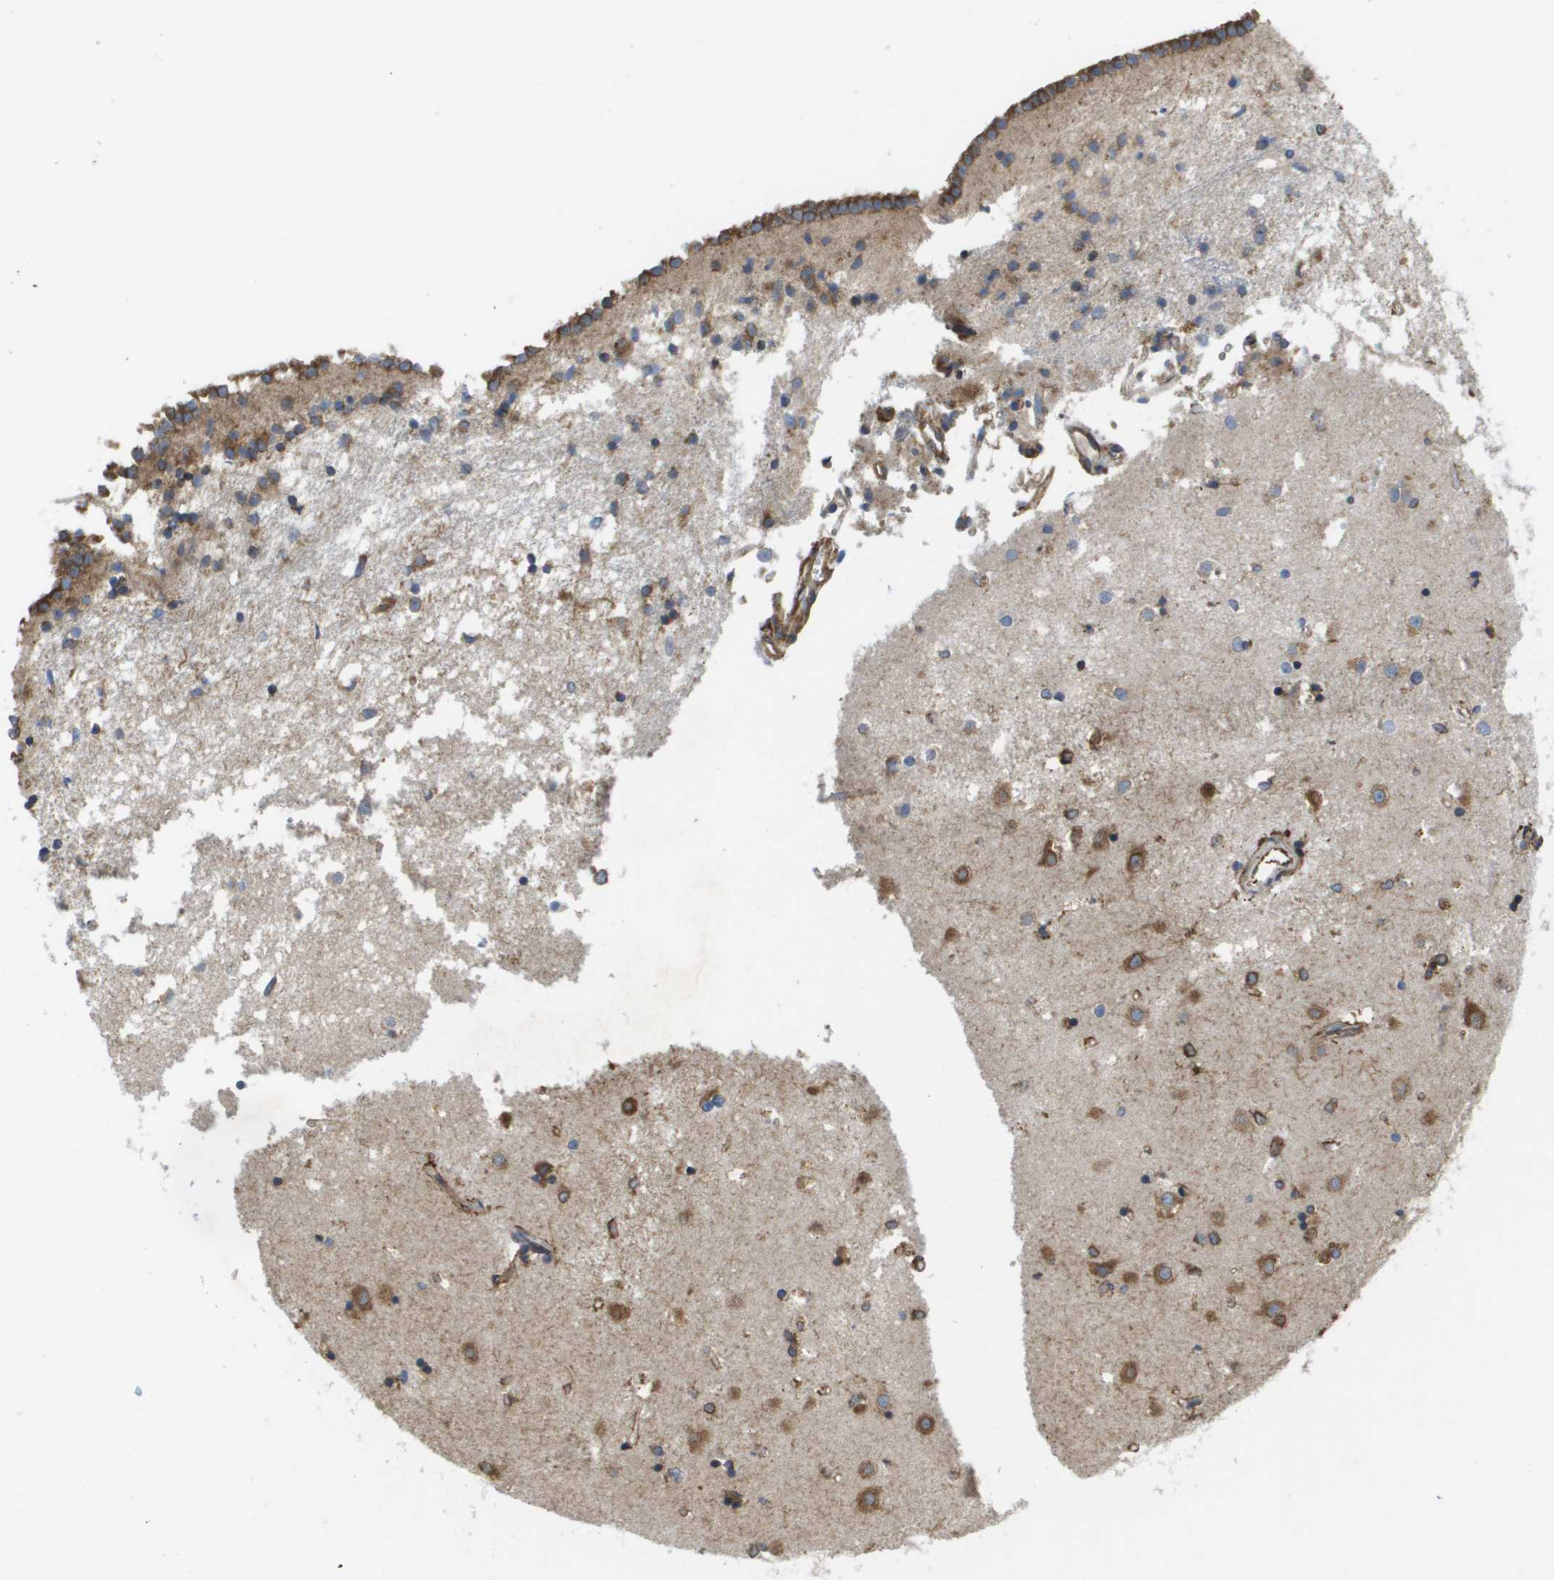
{"staining": {"intensity": "moderate", "quantity": "25%-75%", "location": "cytoplasmic/membranous"}, "tissue": "caudate", "cell_type": "Glial cells", "image_type": "normal", "snomed": [{"axis": "morphology", "description": "Normal tissue, NOS"}, {"axis": "topography", "description": "Lateral ventricle wall"}], "caption": "High-power microscopy captured an IHC micrograph of benign caudate, revealing moderate cytoplasmic/membranous positivity in about 25%-75% of glial cells.", "gene": "ST3GAL2", "patient": {"sex": "male", "age": 45}}